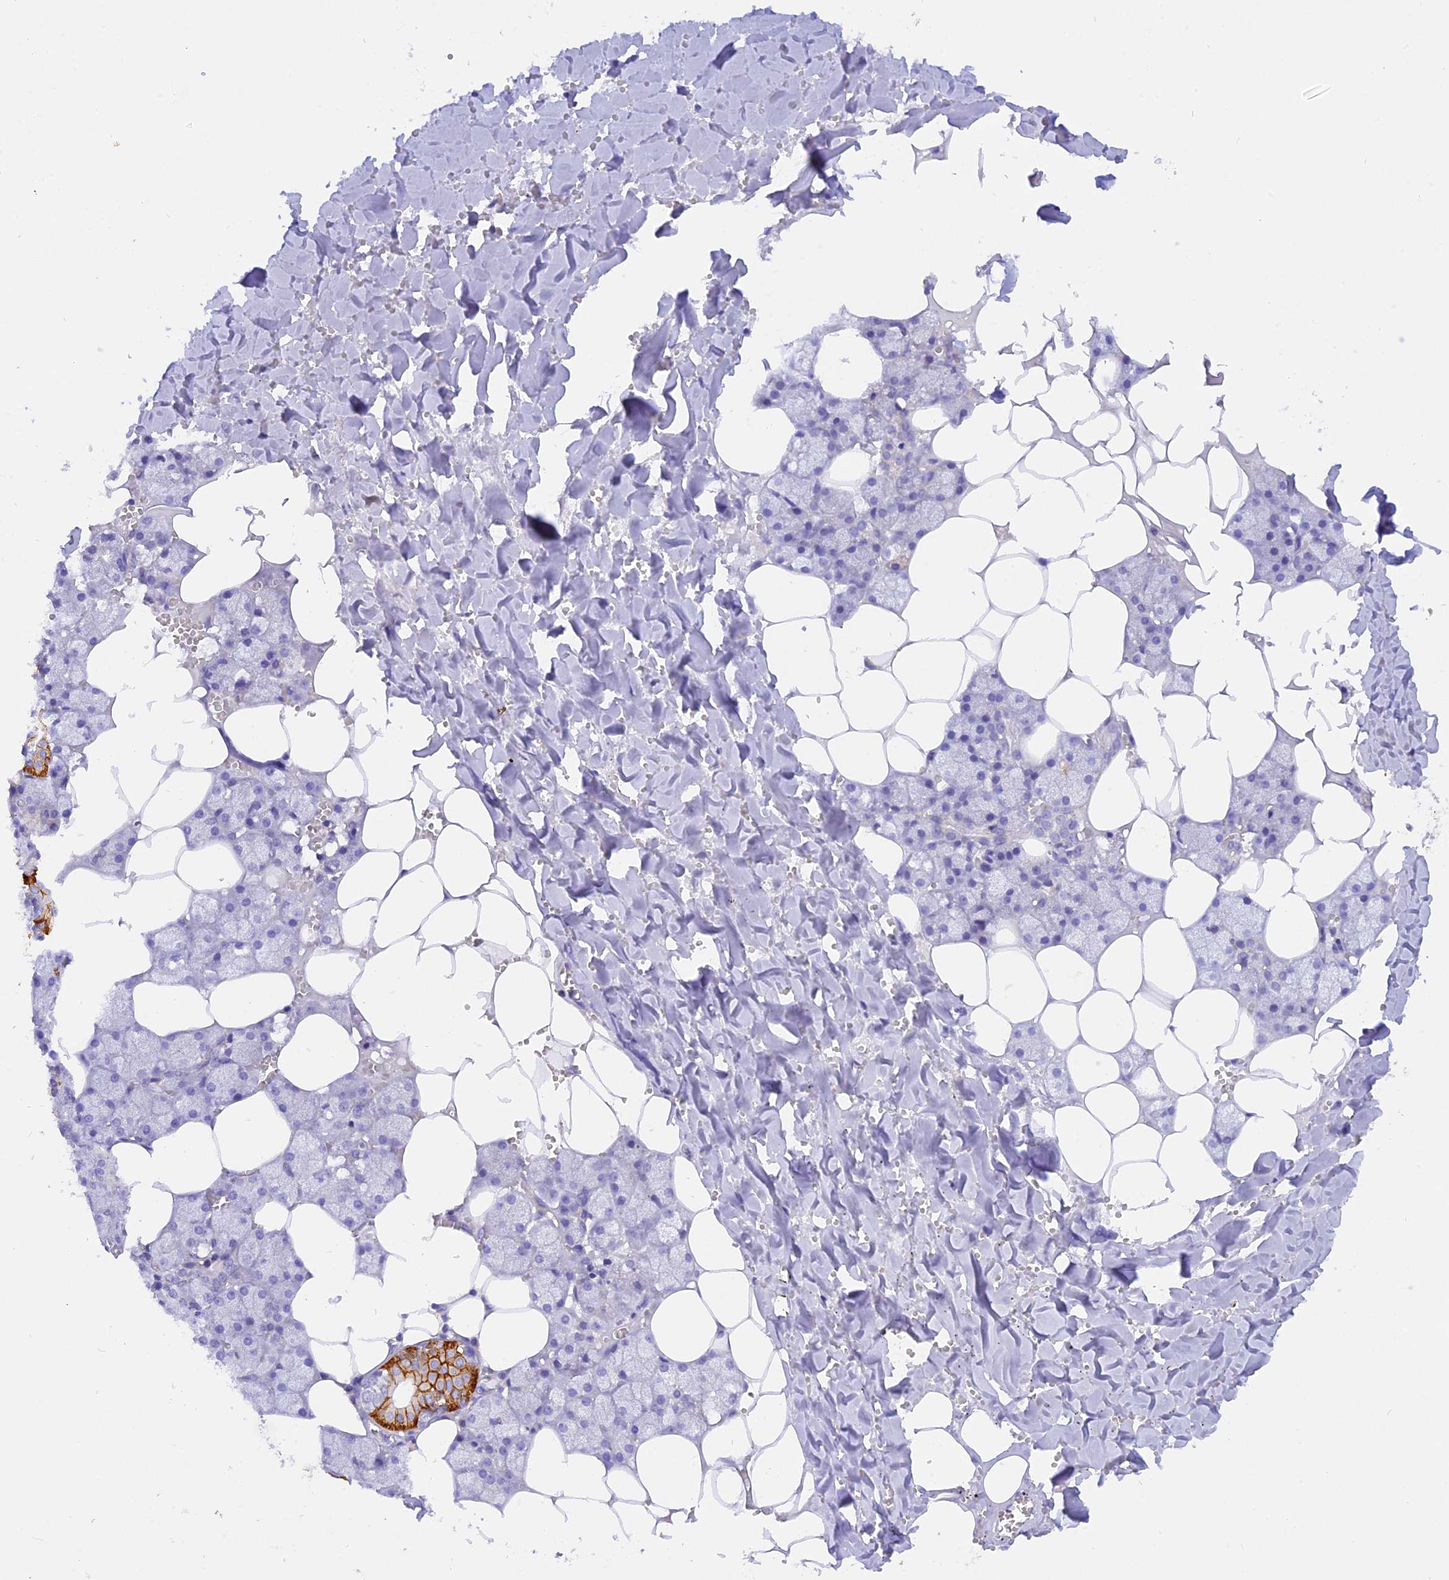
{"staining": {"intensity": "strong", "quantity": "<25%", "location": "cytoplasmic/membranous"}, "tissue": "salivary gland", "cell_type": "Glandular cells", "image_type": "normal", "snomed": [{"axis": "morphology", "description": "Normal tissue, NOS"}, {"axis": "topography", "description": "Salivary gland"}], "caption": "Strong cytoplasmic/membranous positivity is identified in about <25% of glandular cells in unremarkable salivary gland.", "gene": "COL6A5", "patient": {"sex": "male", "age": 62}}